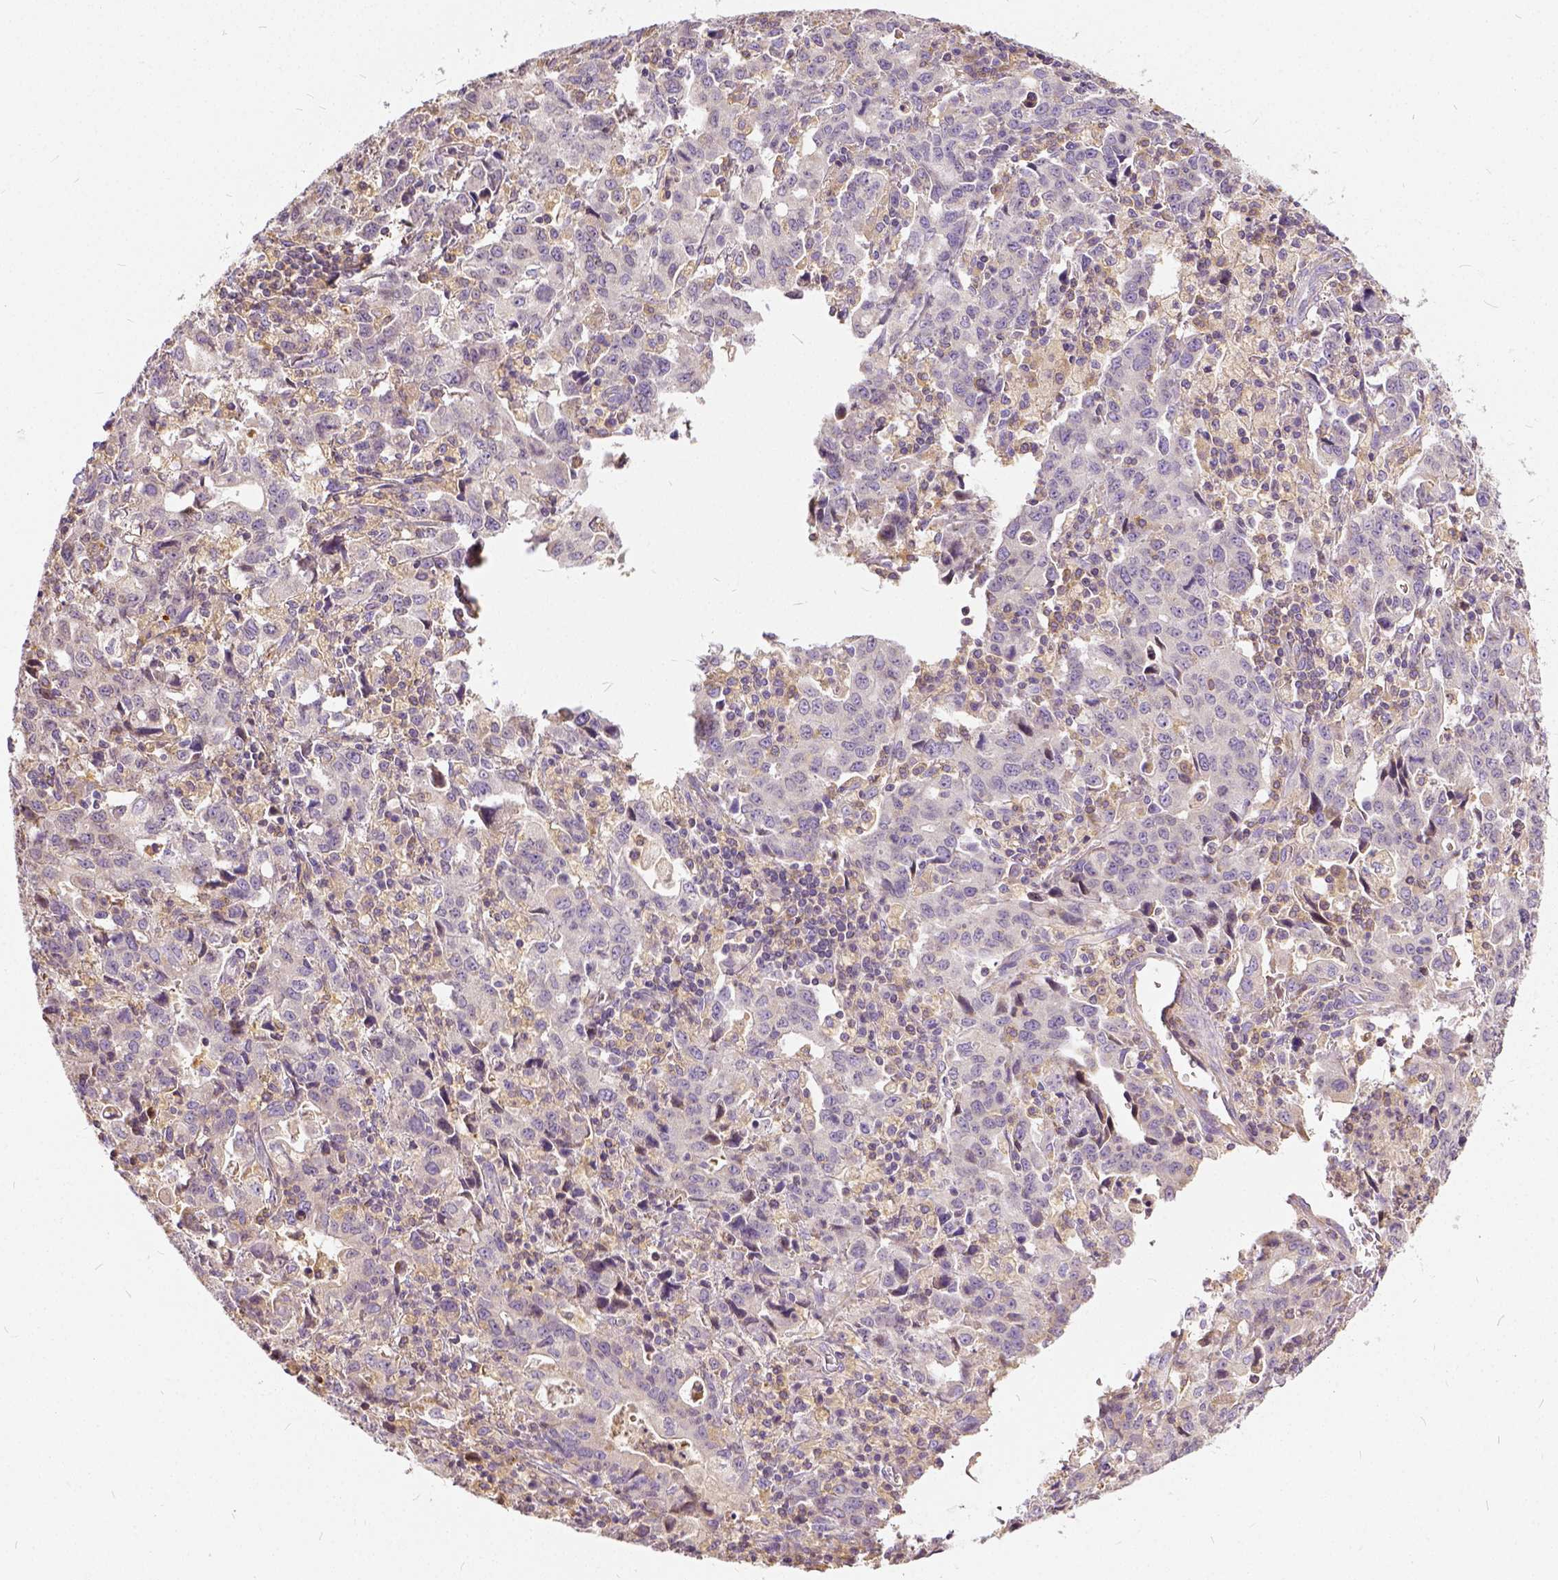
{"staining": {"intensity": "negative", "quantity": "none", "location": "none"}, "tissue": "stomach cancer", "cell_type": "Tumor cells", "image_type": "cancer", "snomed": [{"axis": "morphology", "description": "Adenocarcinoma, NOS"}, {"axis": "topography", "description": "Stomach, upper"}], "caption": "Immunohistochemical staining of human stomach cancer exhibits no significant staining in tumor cells.", "gene": "CADM4", "patient": {"sex": "male", "age": 85}}